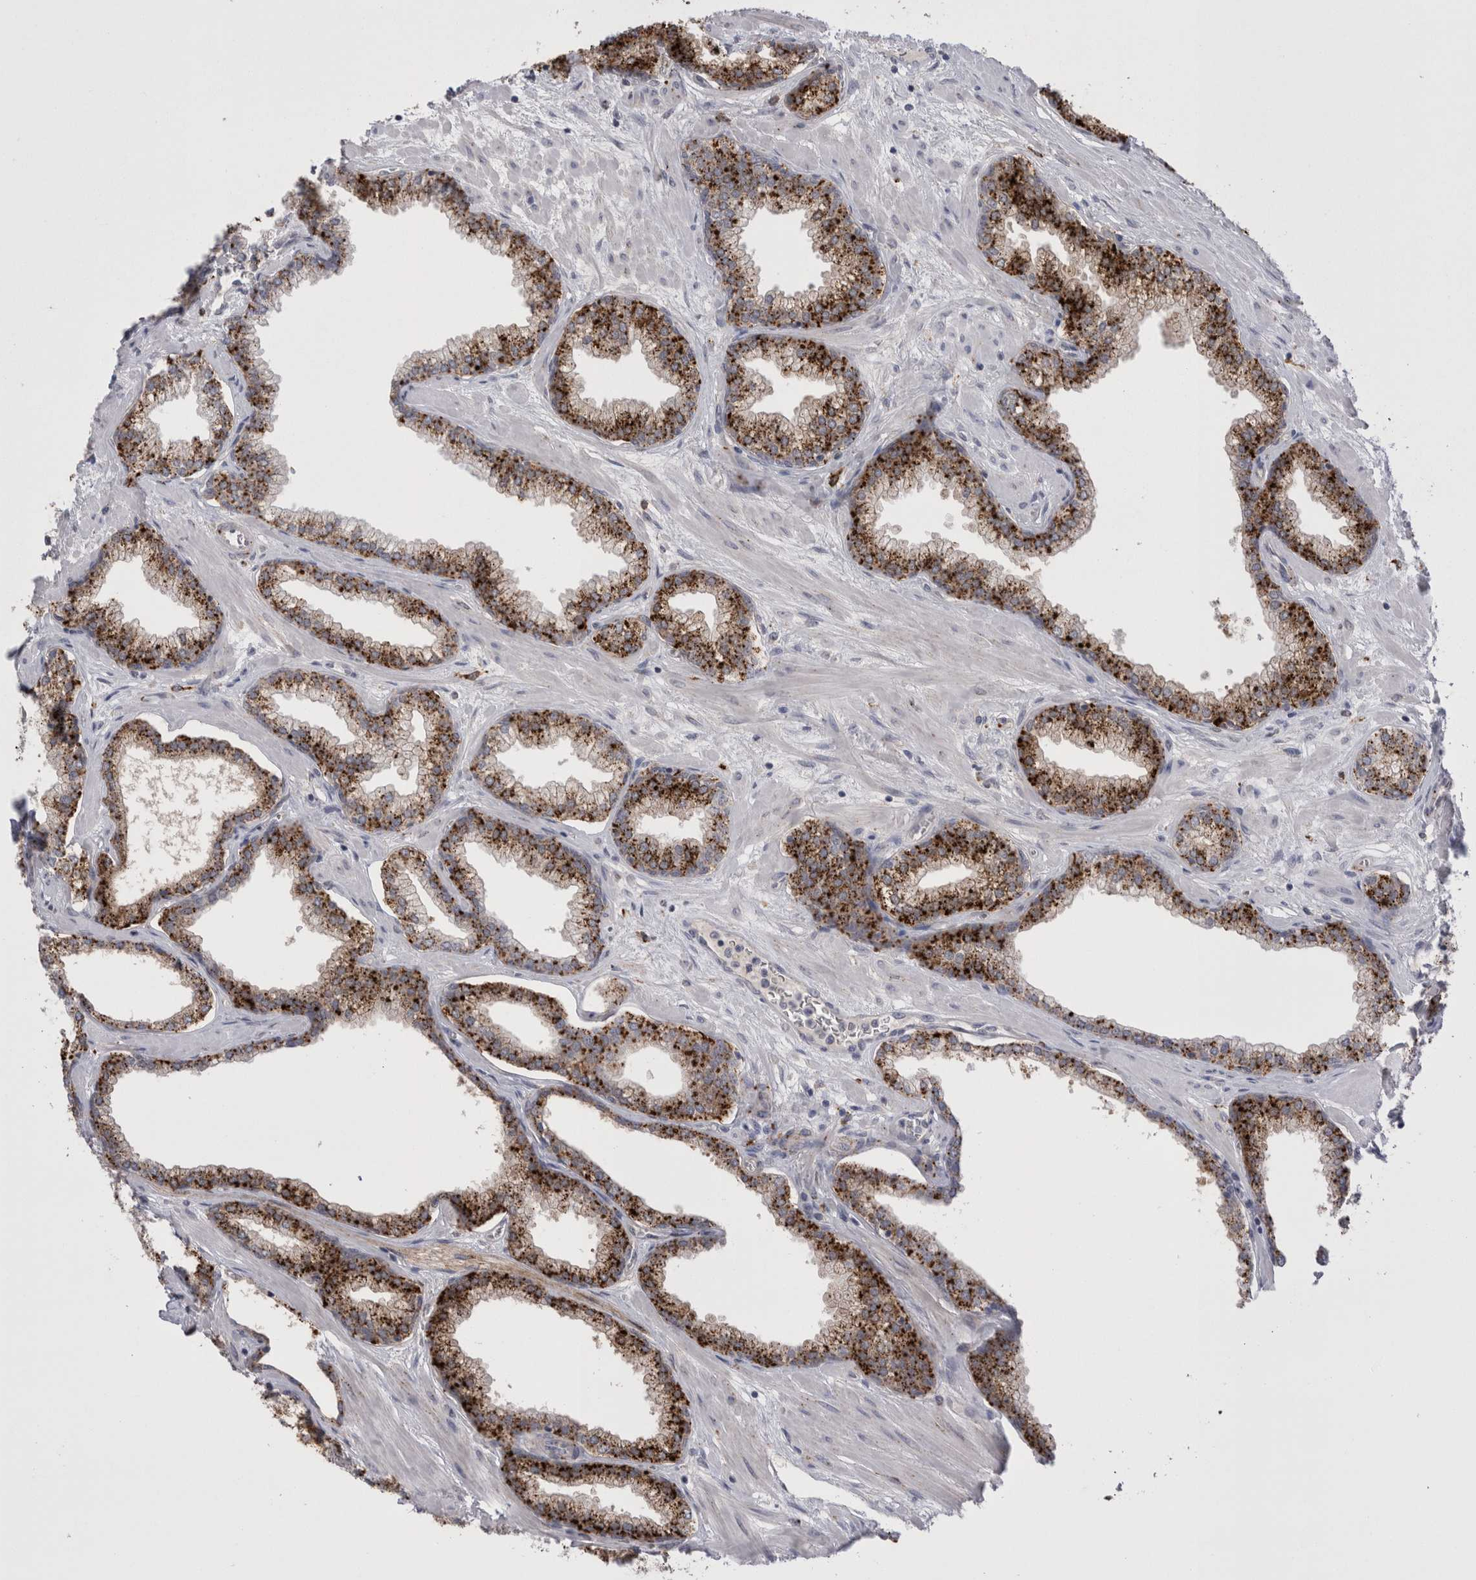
{"staining": {"intensity": "strong", "quantity": "25%-75%", "location": "cytoplasmic/membranous"}, "tissue": "prostate", "cell_type": "Glandular cells", "image_type": "normal", "snomed": [{"axis": "morphology", "description": "Normal tissue, NOS"}, {"axis": "morphology", "description": "Urothelial carcinoma, Low grade"}, {"axis": "topography", "description": "Urinary bladder"}, {"axis": "topography", "description": "Prostate"}], "caption": "DAB immunohistochemical staining of normal prostate demonstrates strong cytoplasmic/membranous protein staining in about 25%-75% of glandular cells.", "gene": "EPDR1", "patient": {"sex": "male", "age": 60}}